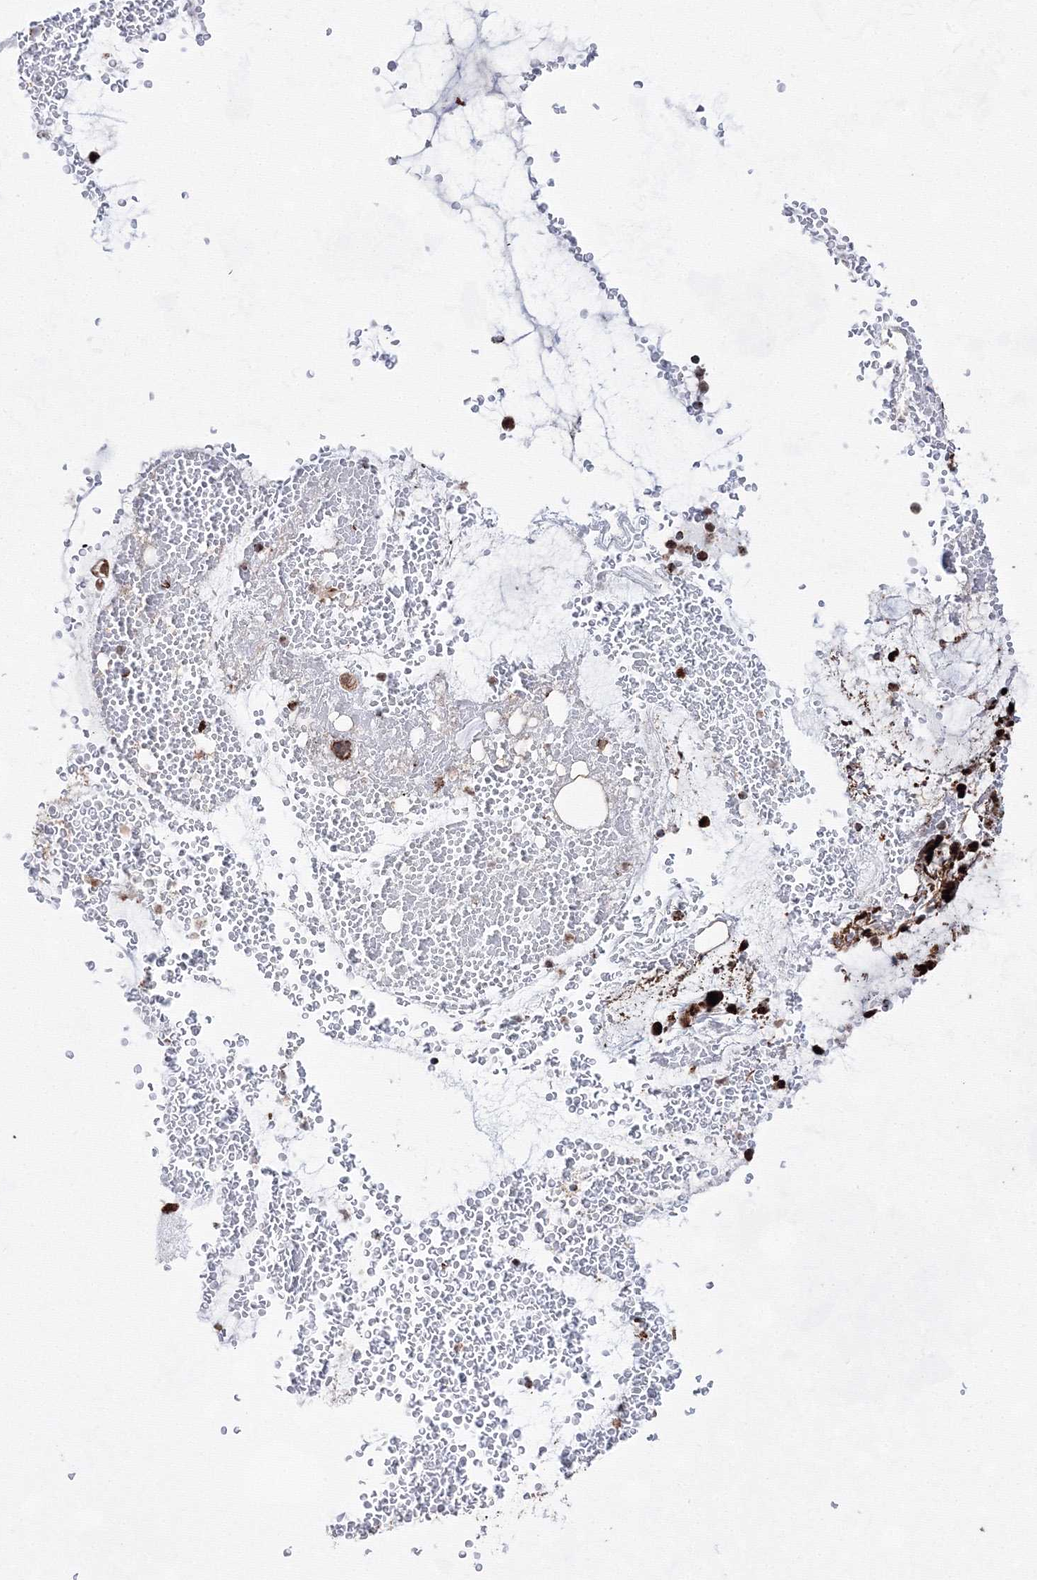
{"staining": {"intensity": "strong", "quantity": ">75%", "location": "cytoplasmic/membranous"}, "tissue": "bronchus", "cell_type": "Respiratory epithelial cells", "image_type": "normal", "snomed": [{"axis": "morphology", "description": "Normal tissue, NOS"}, {"axis": "morphology", "description": "Squamous cell carcinoma, NOS"}, {"axis": "topography", "description": "Lymph node"}, {"axis": "topography", "description": "Bronchus"}, {"axis": "topography", "description": "Lung"}], "caption": "DAB (3,3'-diaminobenzidine) immunohistochemical staining of unremarkable bronchus reveals strong cytoplasmic/membranous protein expression in approximately >75% of respiratory epithelial cells.", "gene": "HADHB", "patient": {"sex": "male", "age": 66}}